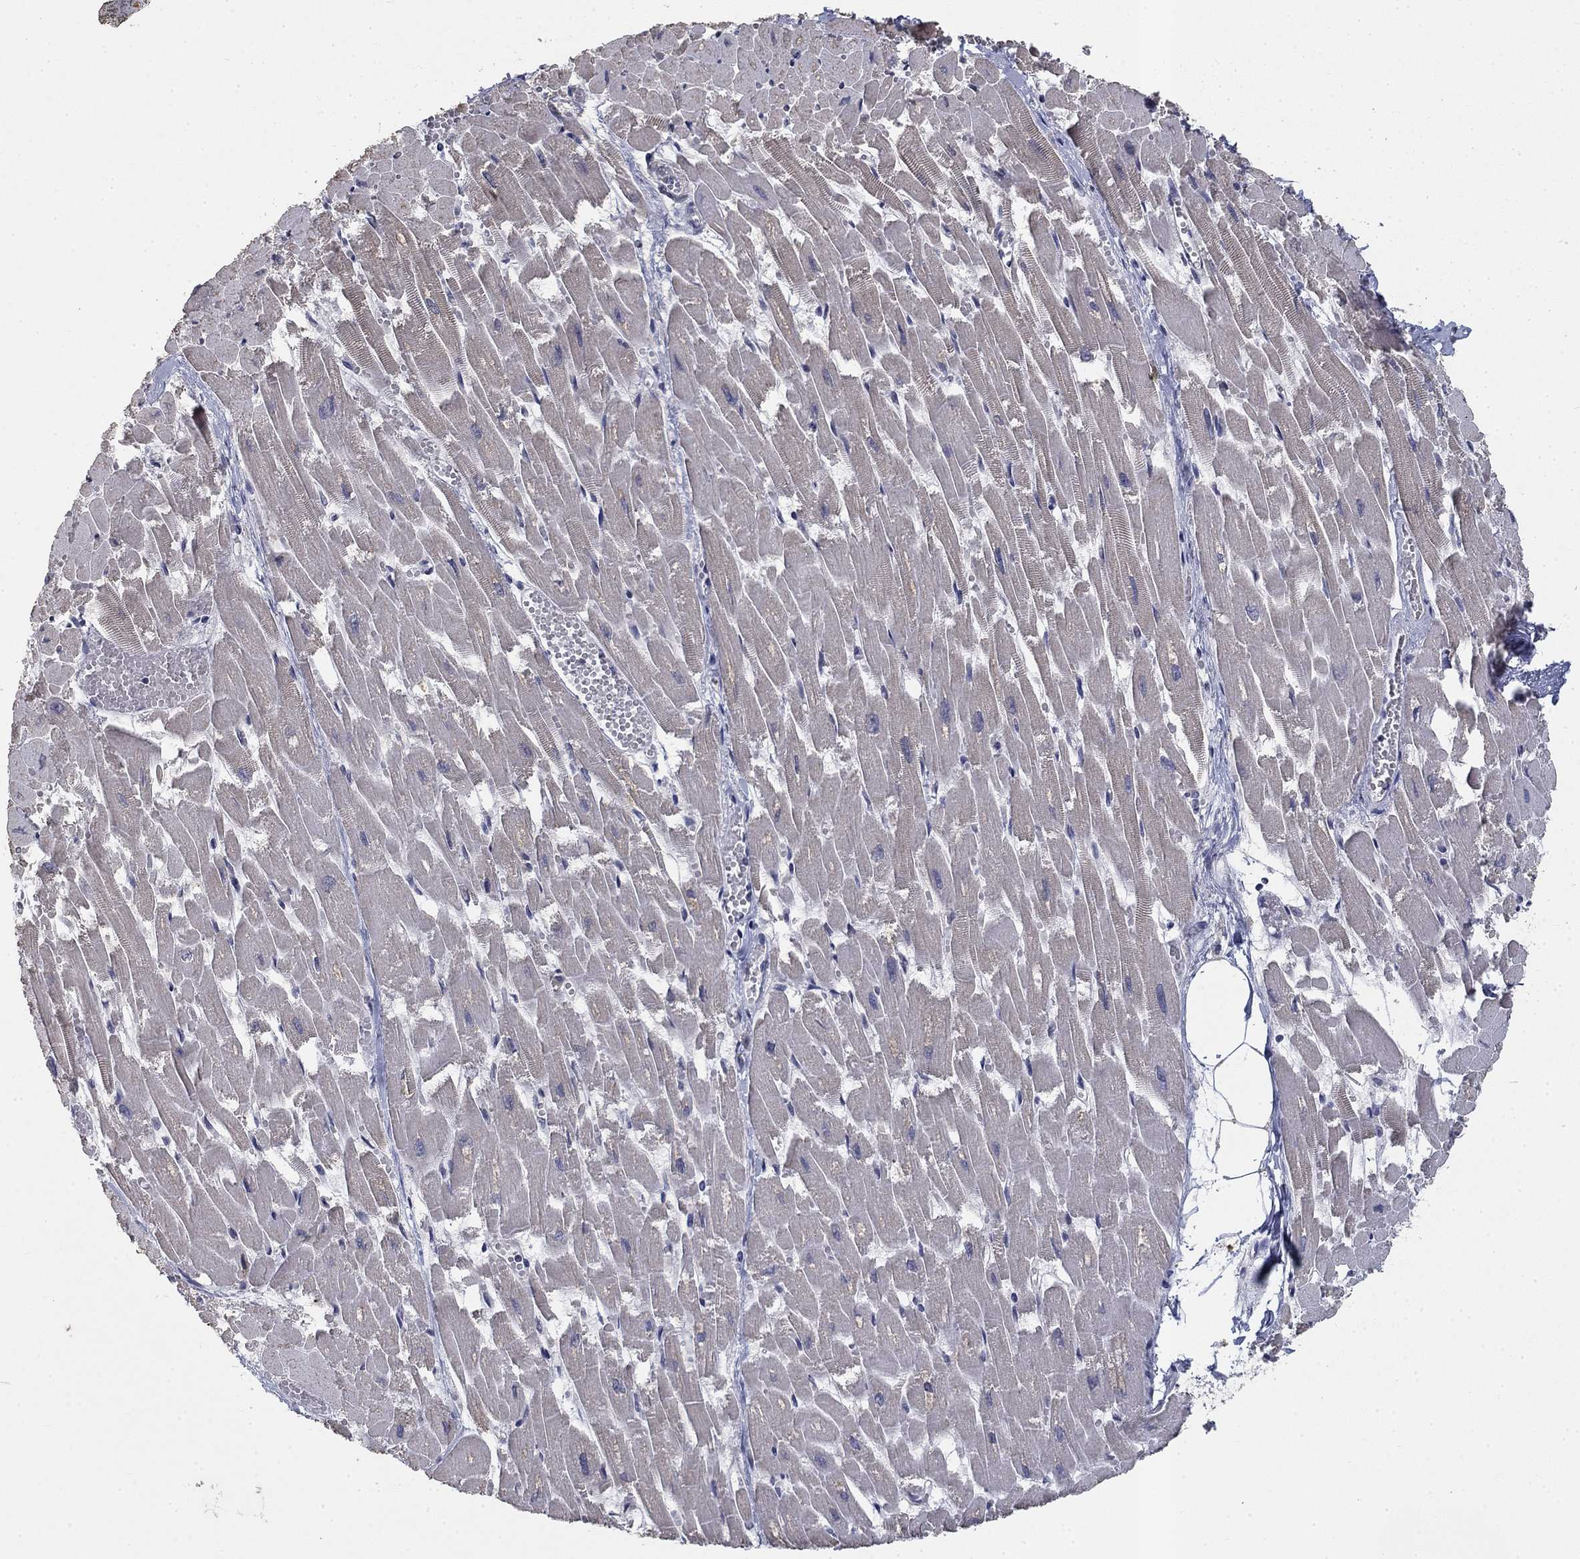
{"staining": {"intensity": "negative", "quantity": "none", "location": "none"}, "tissue": "heart muscle", "cell_type": "Cardiomyocytes", "image_type": "normal", "snomed": [{"axis": "morphology", "description": "Normal tissue, NOS"}, {"axis": "topography", "description": "Heart"}], "caption": "An IHC photomicrograph of benign heart muscle is shown. There is no staining in cardiomyocytes of heart muscle. (DAB immunohistochemistry, high magnification).", "gene": "SPATA33", "patient": {"sex": "female", "age": 52}}